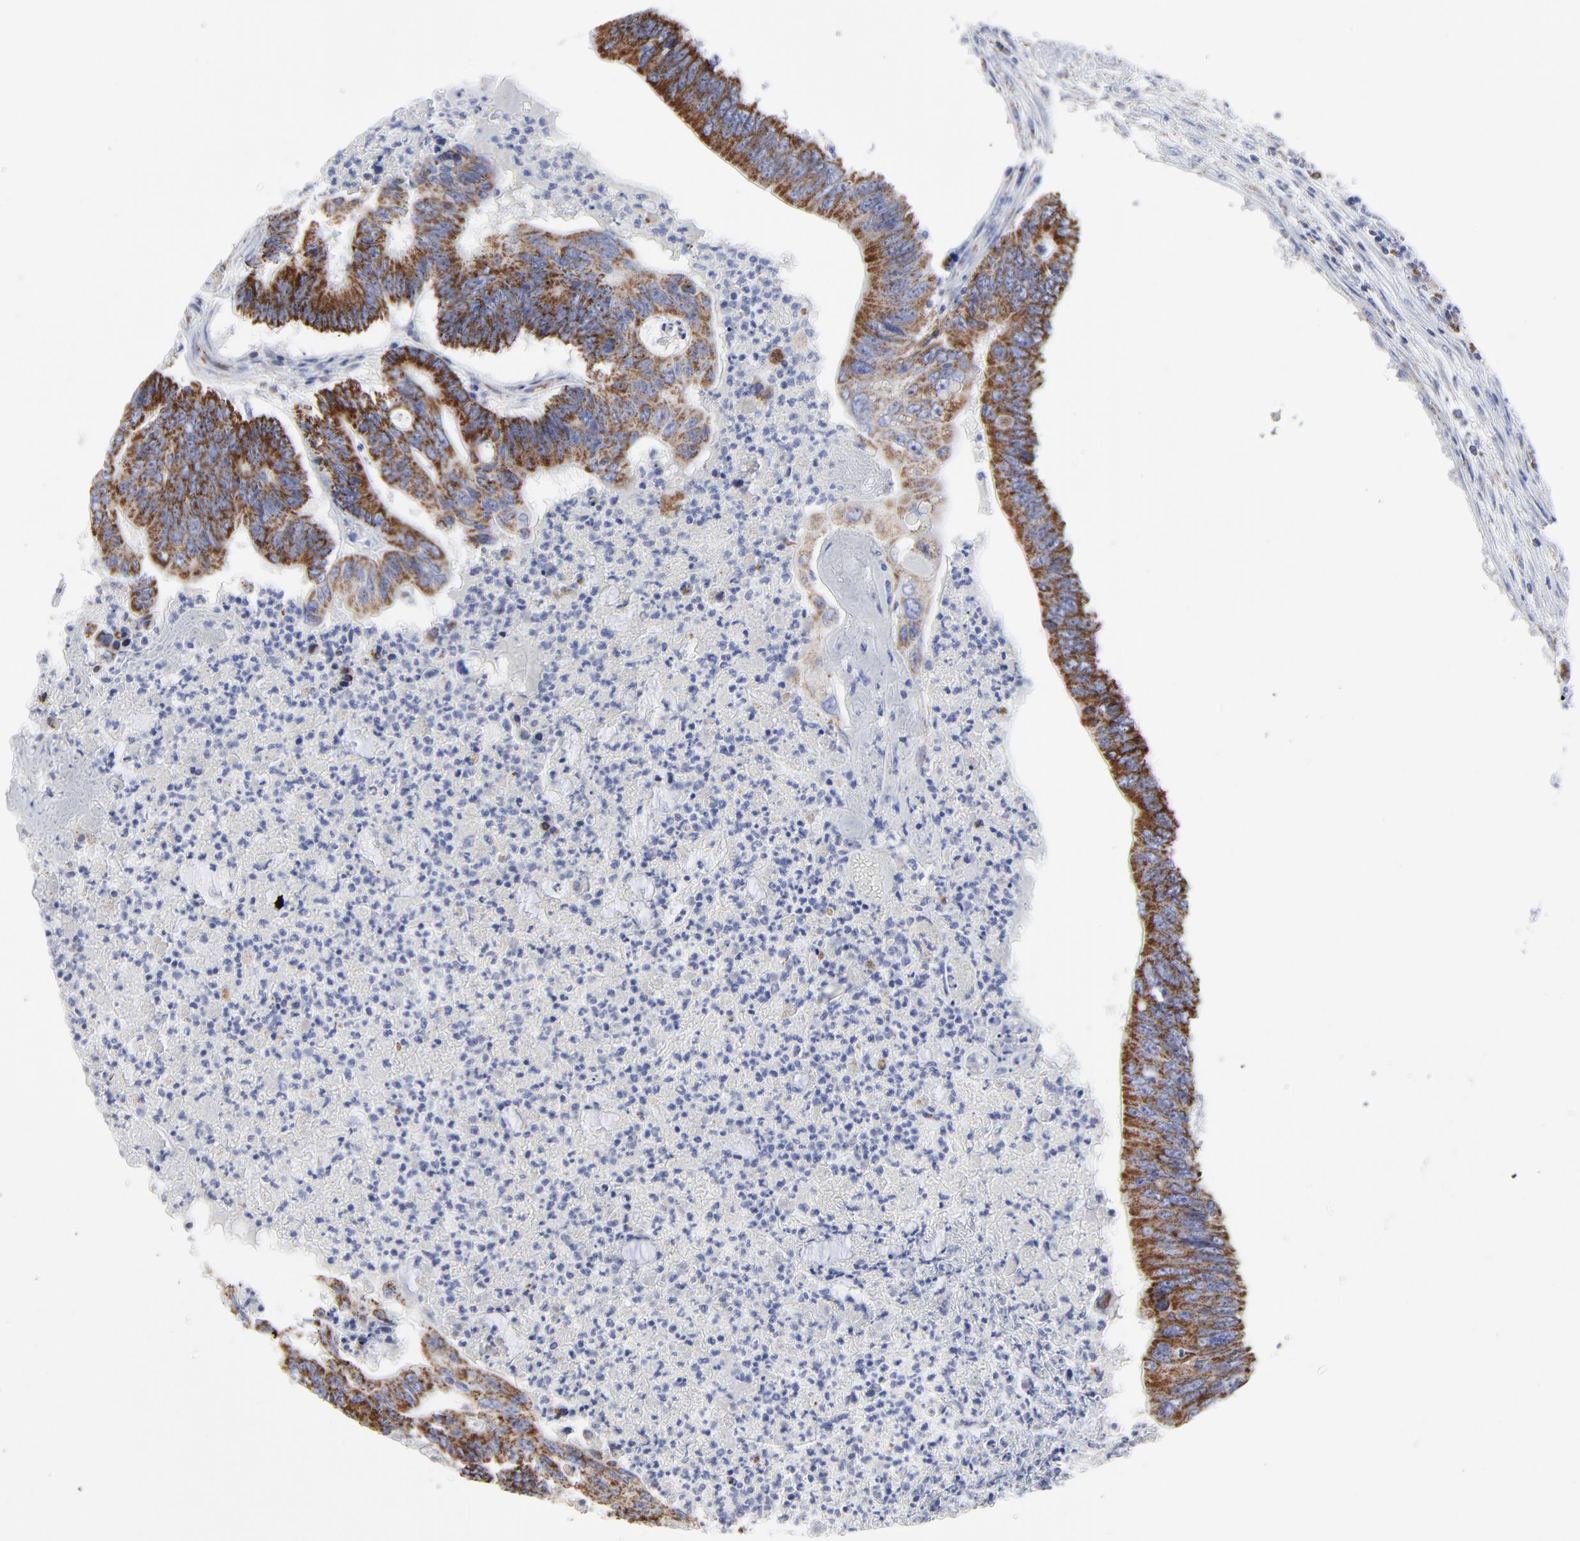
{"staining": {"intensity": "moderate", "quantity": ">75%", "location": "cytoplasmic/membranous"}, "tissue": "colorectal cancer", "cell_type": "Tumor cells", "image_type": "cancer", "snomed": [{"axis": "morphology", "description": "Adenocarcinoma, NOS"}, {"axis": "topography", "description": "Colon"}], "caption": "The immunohistochemical stain highlights moderate cytoplasmic/membranous staining in tumor cells of adenocarcinoma (colorectal) tissue.", "gene": "PINK1", "patient": {"sex": "male", "age": 65}}